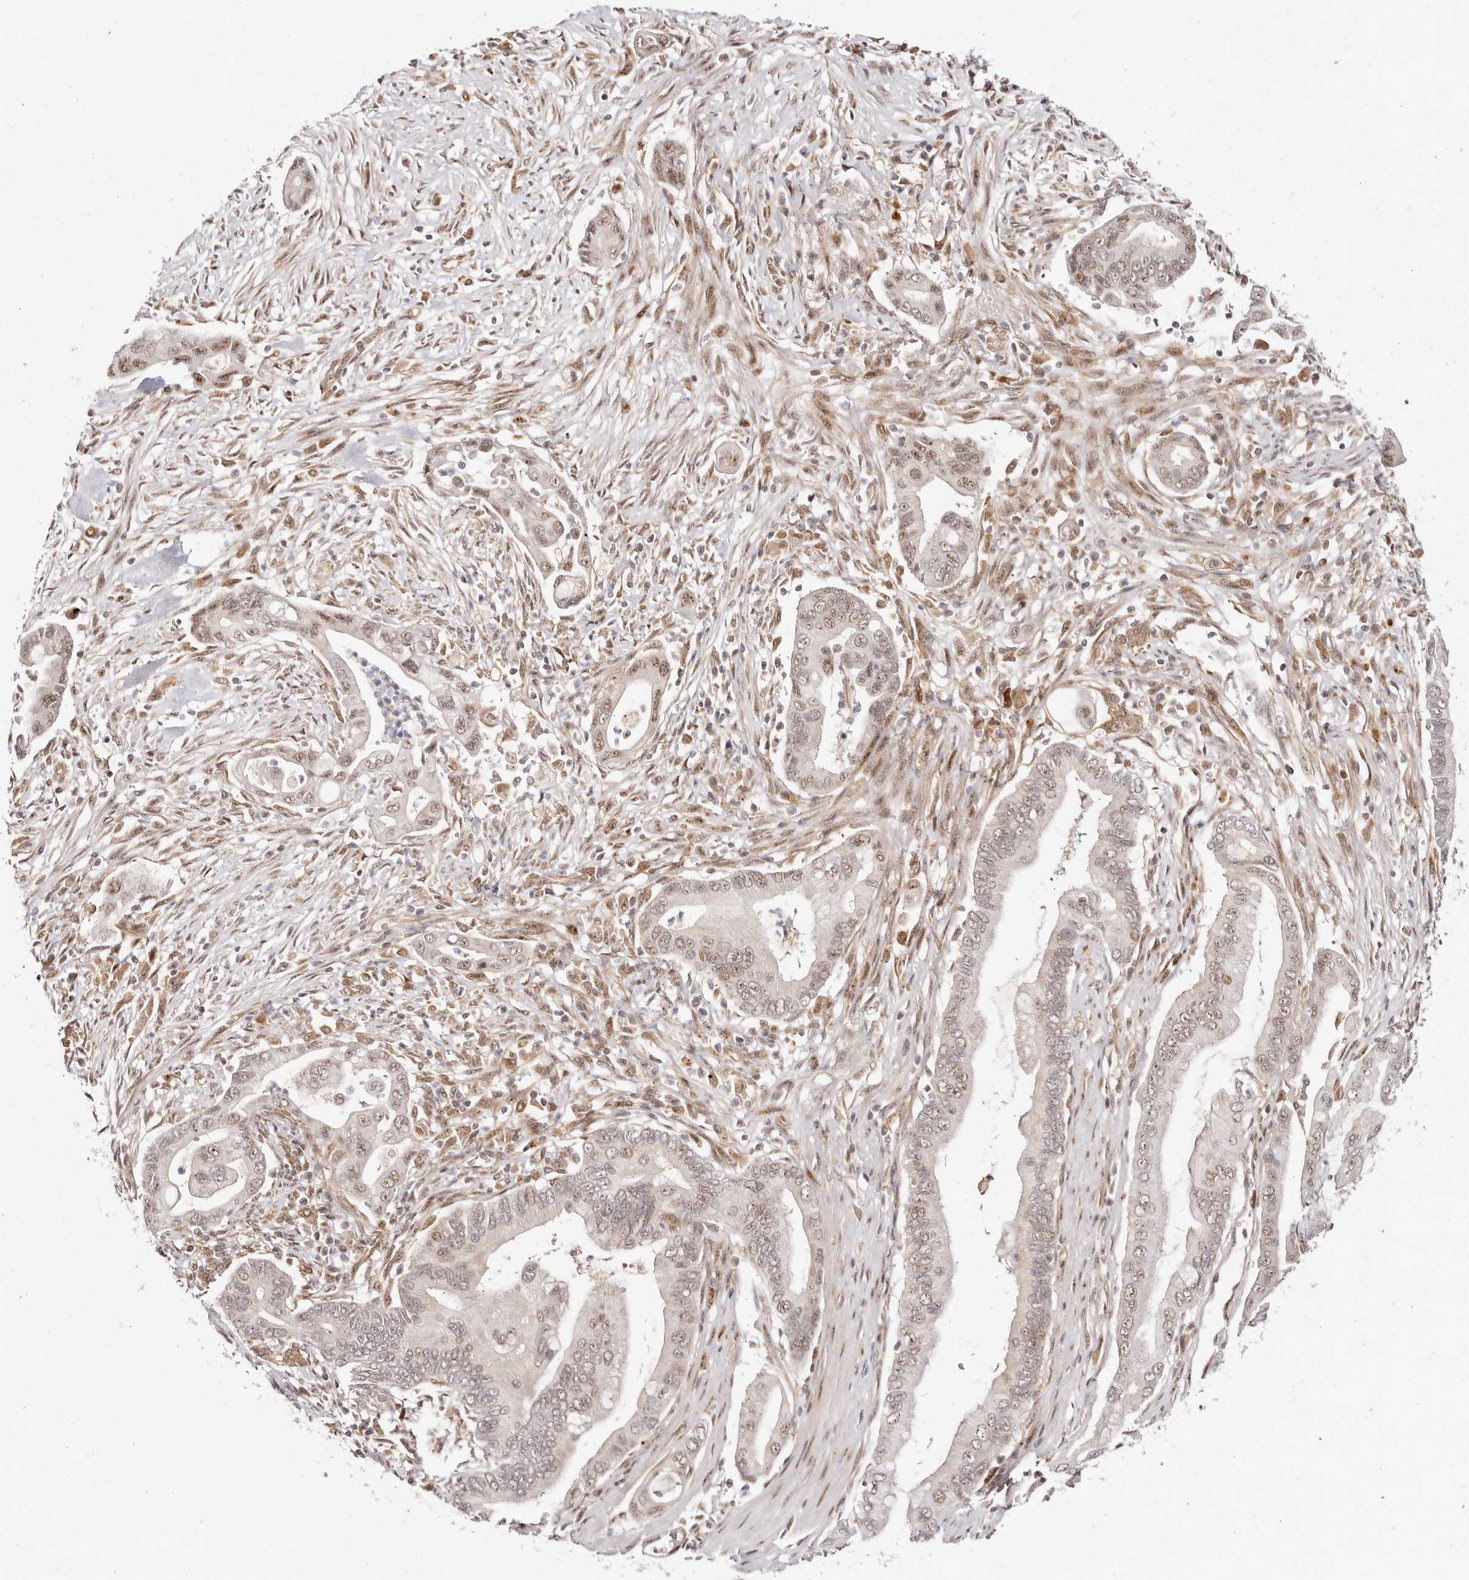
{"staining": {"intensity": "moderate", "quantity": ">75%", "location": "nuclear"}, "tissue": "pancreatic cancer", "cell_type": "Tumor cells", "image_type": "cancer", "snomed": [{"axis": "morphology", "description": "Adenocarcinoma, NOS"}, {"axis": "topography", "description": "Pancreas"}], "caption": "Protein staining exhibits moderate nuclear positivity in approximately >75% of tumor cells in pancreatic cancer (adenocarcinoma).", "gene": "WRN", "patient": {"sex": "male", "age": 78}}